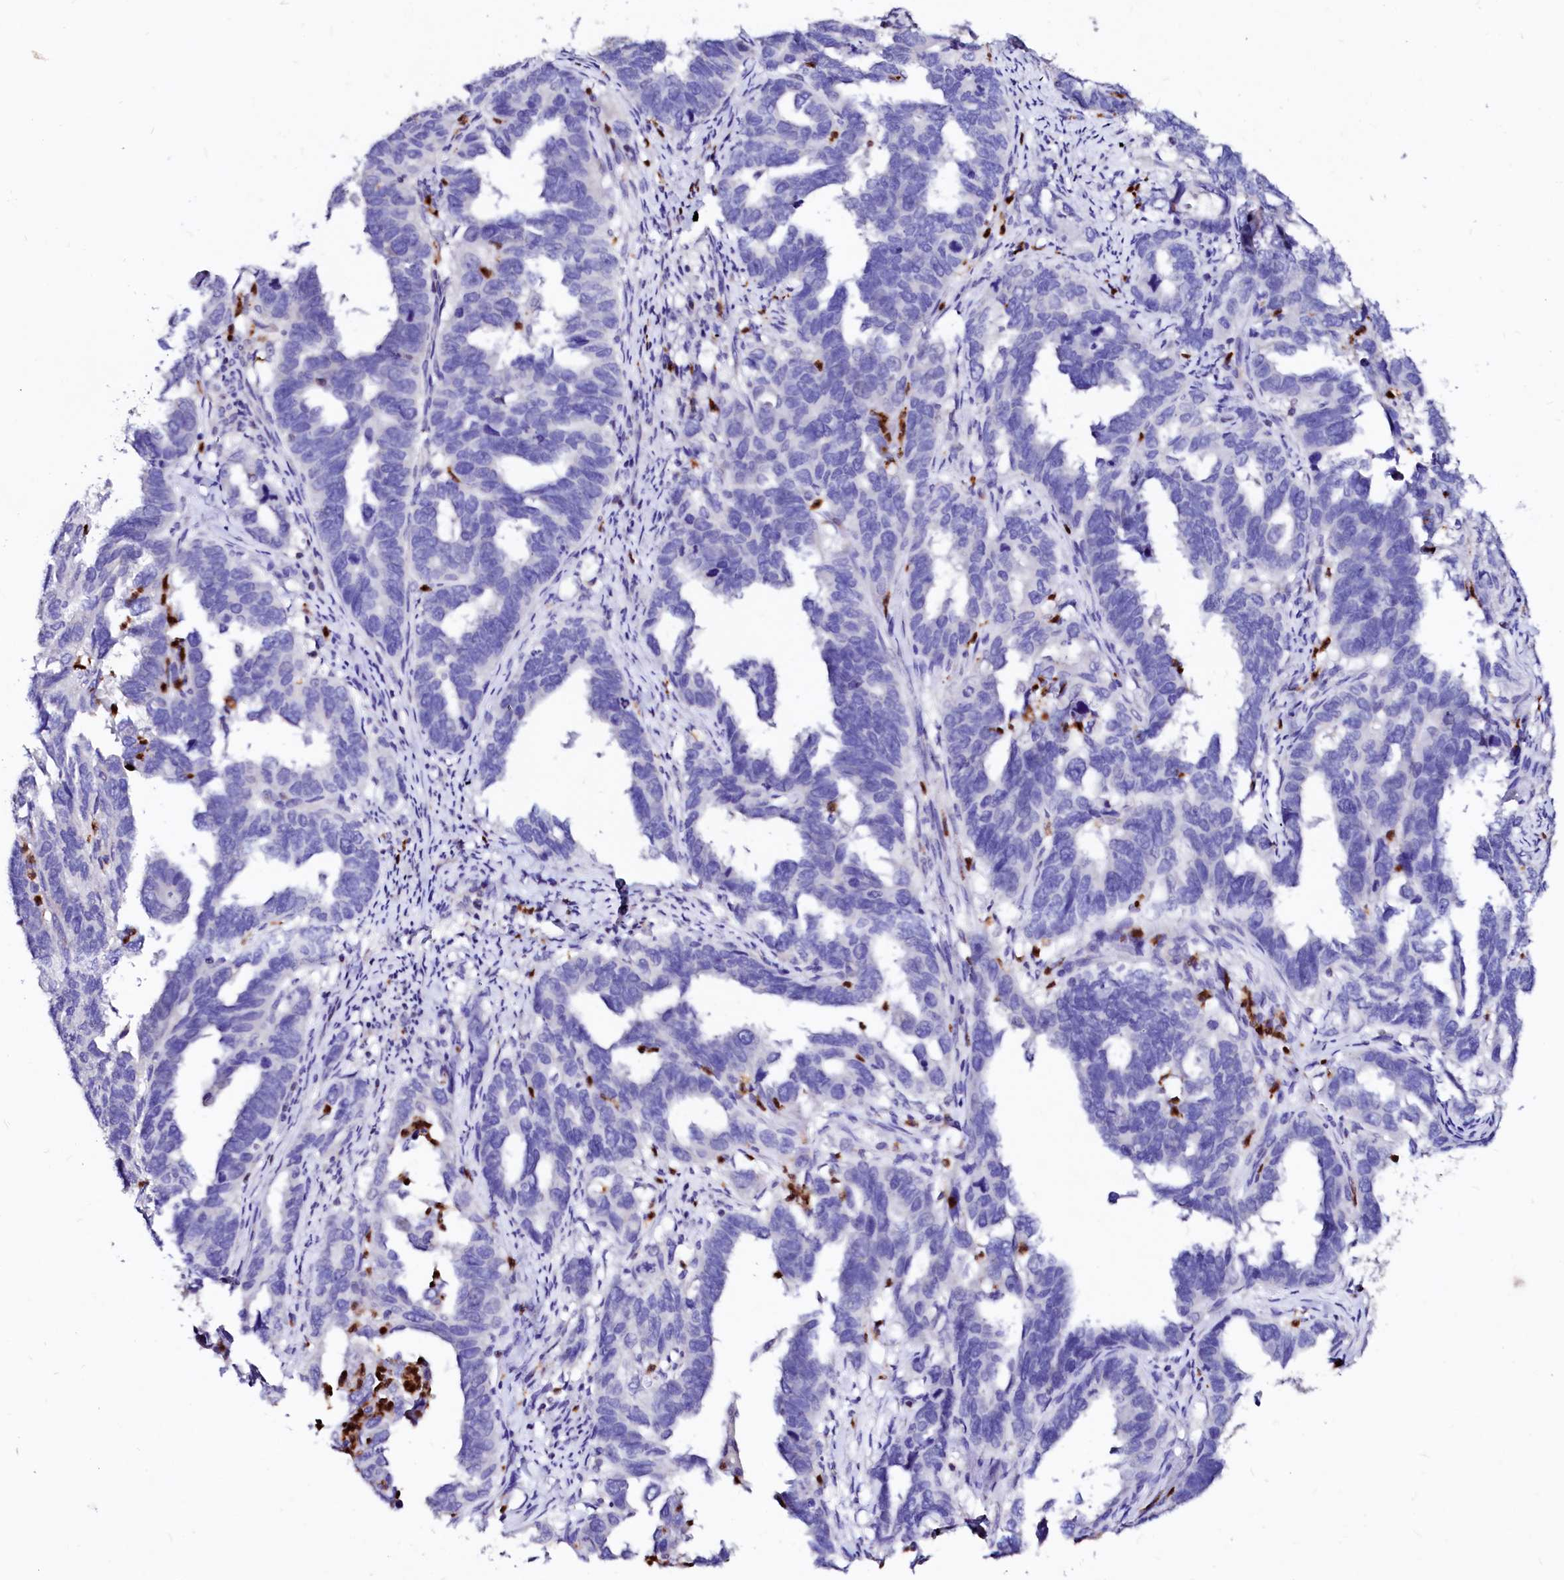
{"staining": {"intensity": "negative", "quantity": "none", "location": "none"}, "tissue": "endometrial cancer", "cell_type": "Tumor cells", "image_type": "cancer", "snomed": [{"axis": "morphology", "description": "Adenocarcinoma, NOS"}, {"axis": "topography", "description": "Endometrium"}], "caption": "DAB (3,3'-diaminobenzidine) immunohistochemical staining of endometrial adenocarcinoma displays no significant expression in tumor cells.", "gene": "RAB27A", "patient": {"sex": "female", "age": 65}}